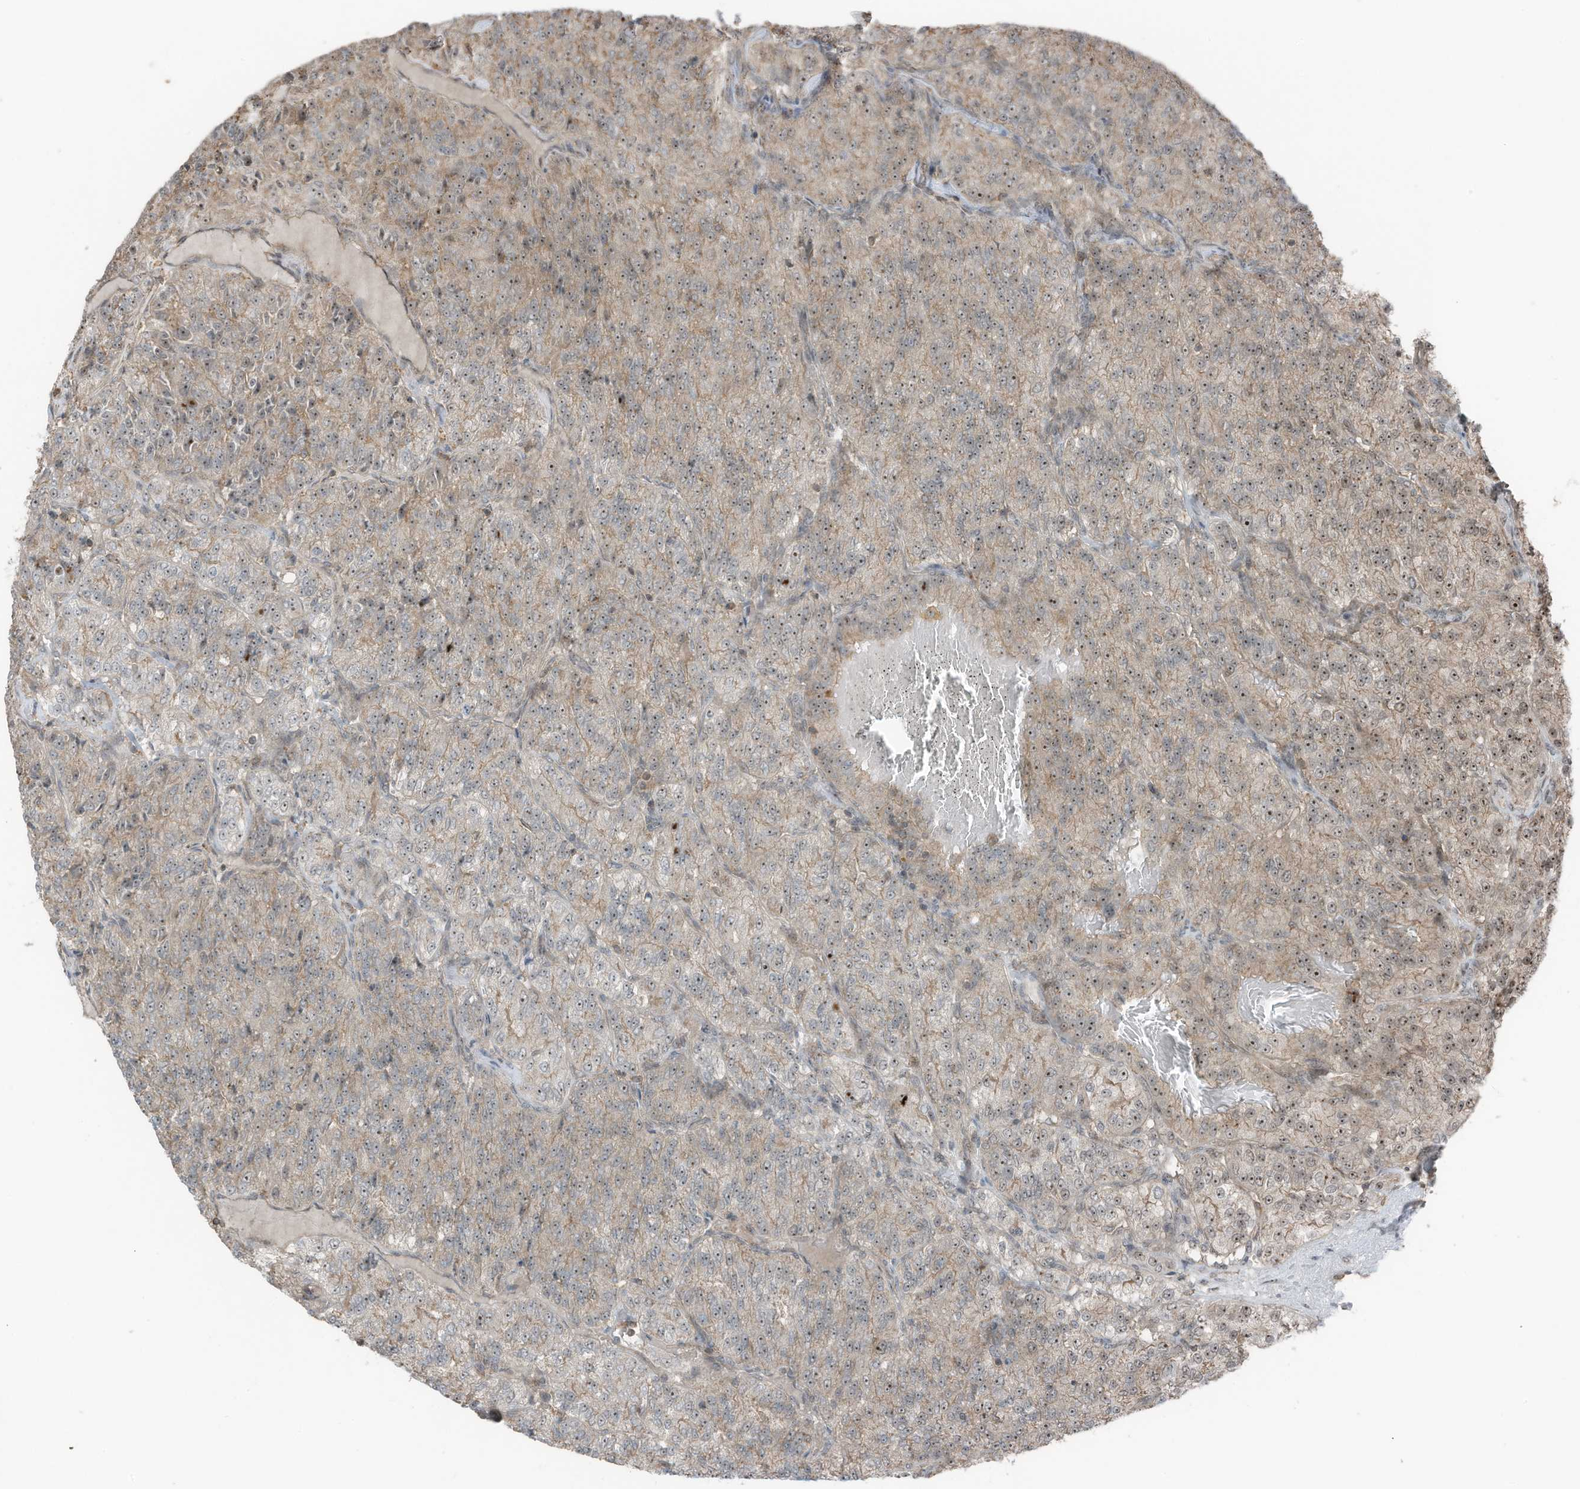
{"staining": {"intensity": "moderate", "quantity": ">75%", "location": "nuclear"}, "tissue": "renal cancer", "cell_type": "Tumor cells", "image_type": "cancer", "snomed": [{"axis": "morphology", "description": "Adenocarcinoma, NOS"}, {"axis": "topography", "description": "Kidney"}], "caption": "Moderate nuclear protein expression is seen in approximately >75% of tumor cells in renal adenocarcinoma.", "gene": "UTP3", "patient": {"sex": "female", "age": 63}}